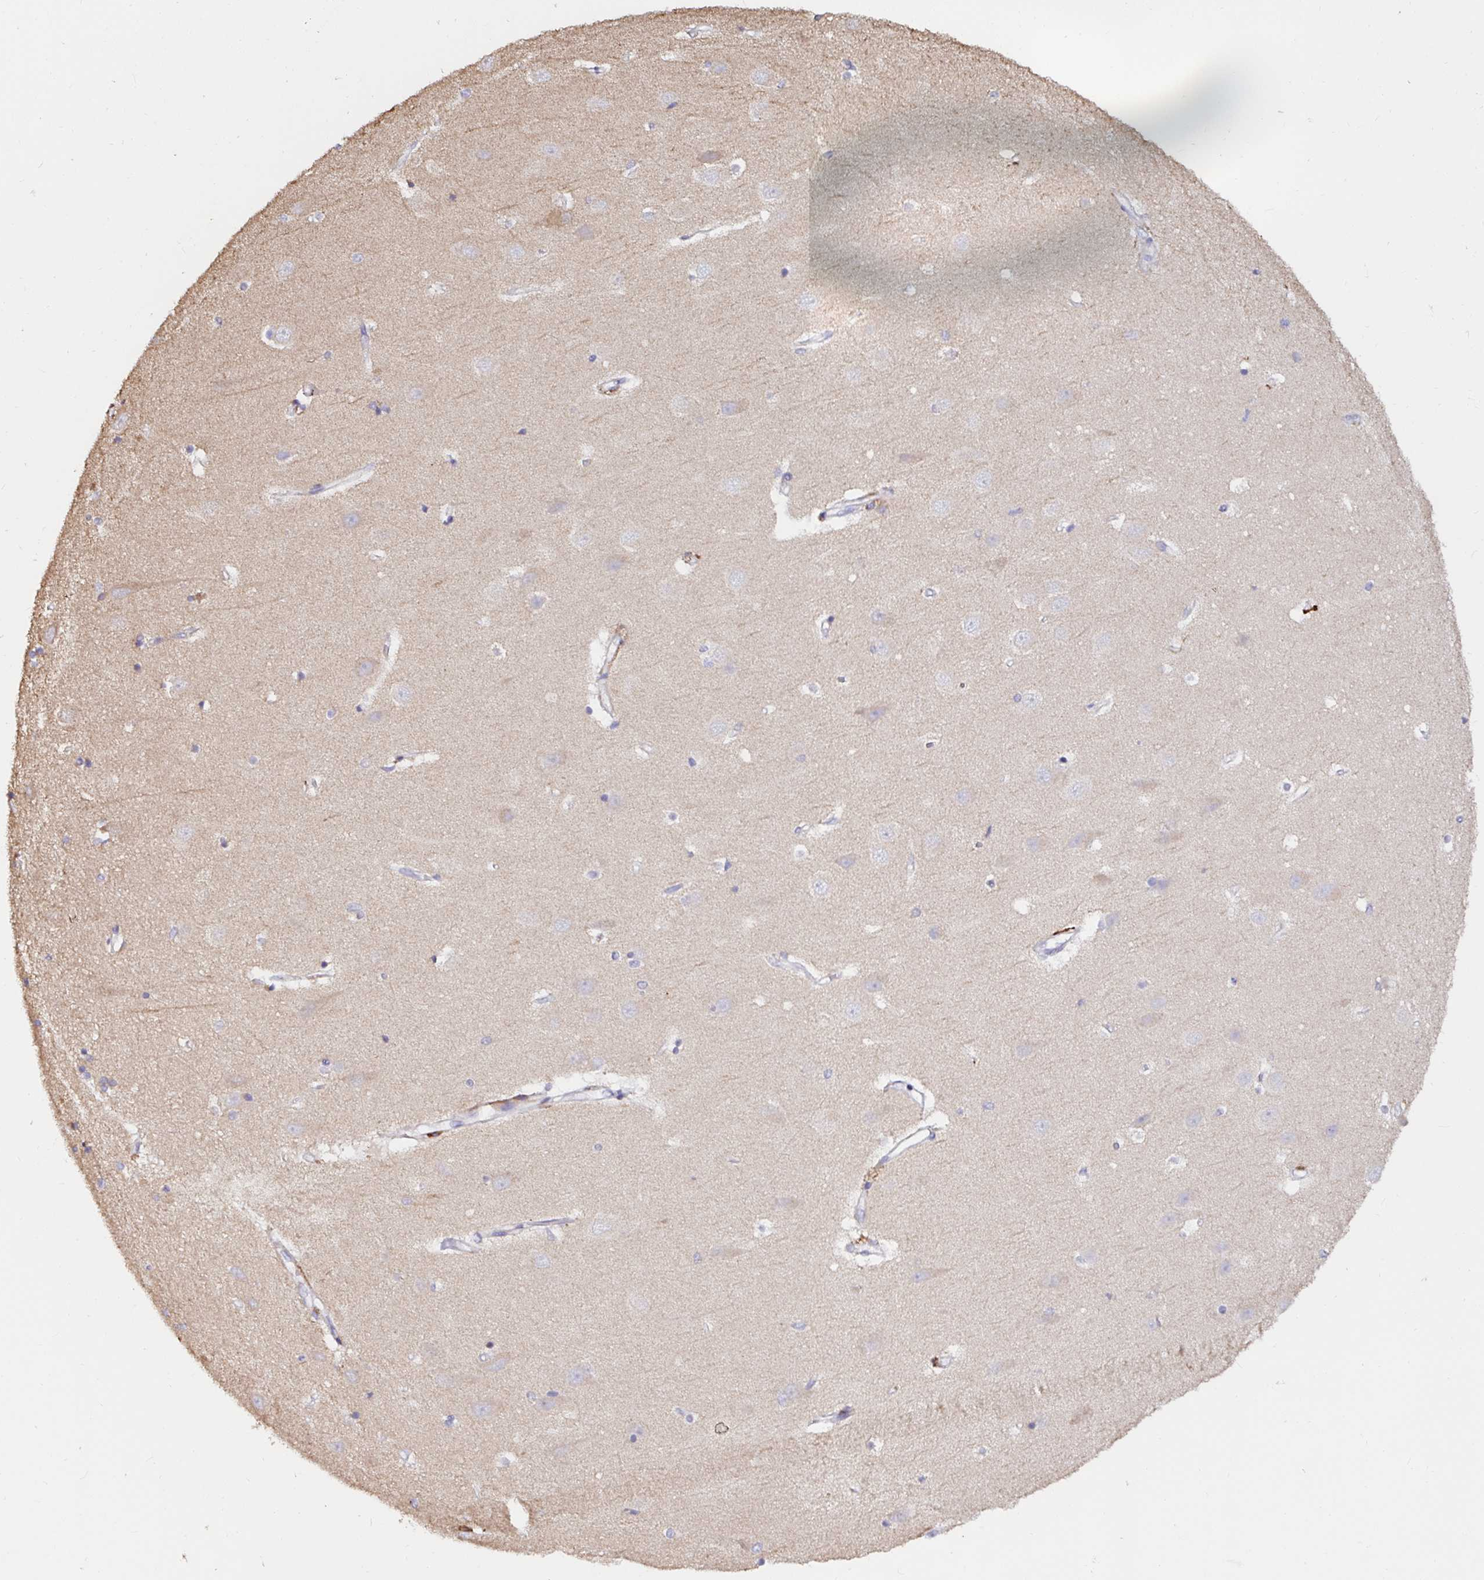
{"staining": {"intensity": "negative", "quantity": "none", "location": "none"}, "tissue": "hippocampus", "cell_type": "Glial cells", "image_type": "normal", "snomed": [{"axis": "morphology", "description": "Normal tissue, NOS"}, {"axis": "topography", "description": "Hippocampus"}], "caption": "Immunohistochemistry of normal hippocampus demonstrates no positivity in glial cells.", "gene": "MSR1", "patient": {"sex": "male", "age": 63}}